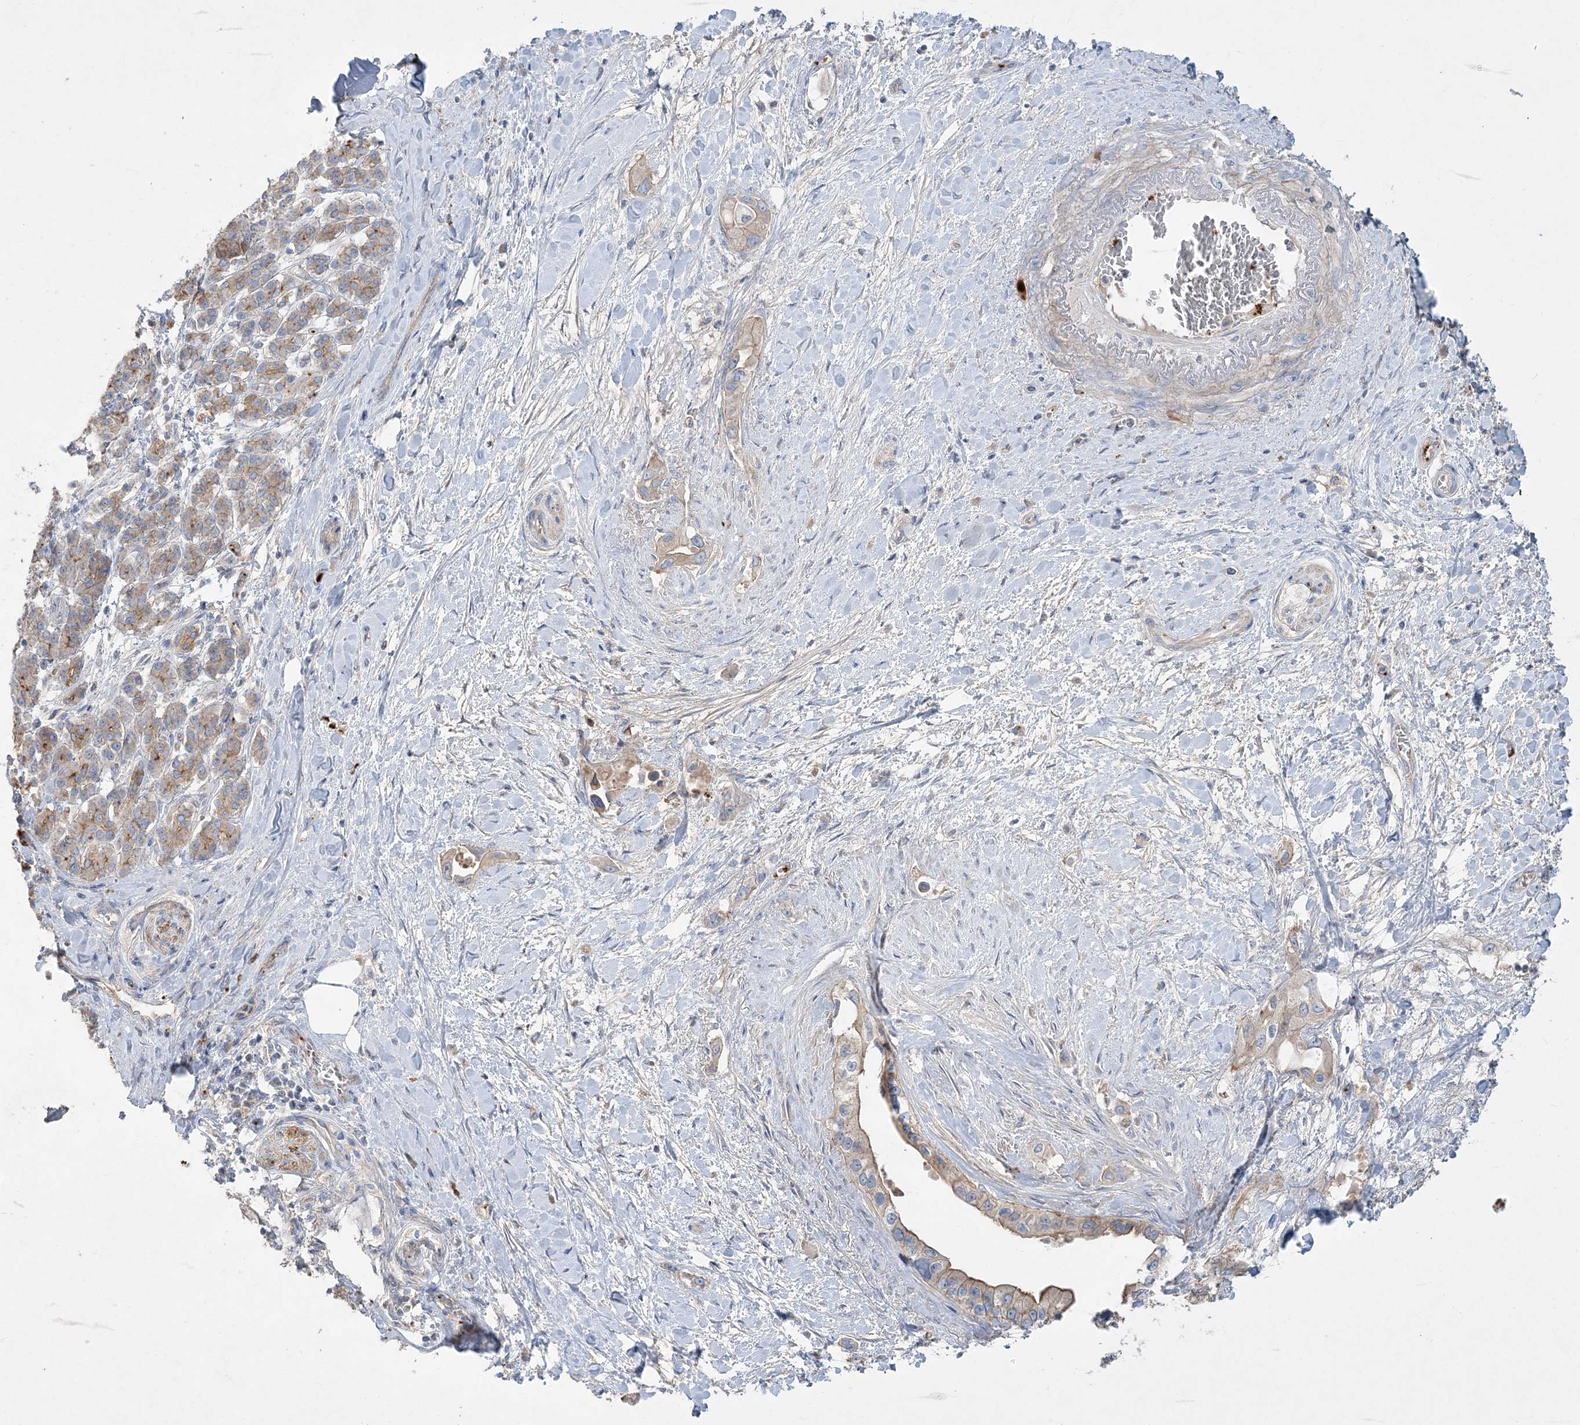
{"staining": {"intensity": "moderate", "quantity": "<25%", "location": "cytoplasmic/membranous"}, "tissue": "pancreatic cancer", "cell_type": "Tumor cells", "image_type": "cancer", "snomed": [{"axis": "morphology", "description": "Inflammation, NOS"}, {"axis": "morphology", "description": "Adenocarcinoma, NOS"}, {"axis": "topography", "description": "Pancreas"}], "caption": "Protein staining demonstrates moderate cytoplasmic/membranous staining in about <25% of tumor cells in adenocarcinoma (pancreatic).", "gene": "ADCK2", "patient": {"sex": "female", "age": 56}}